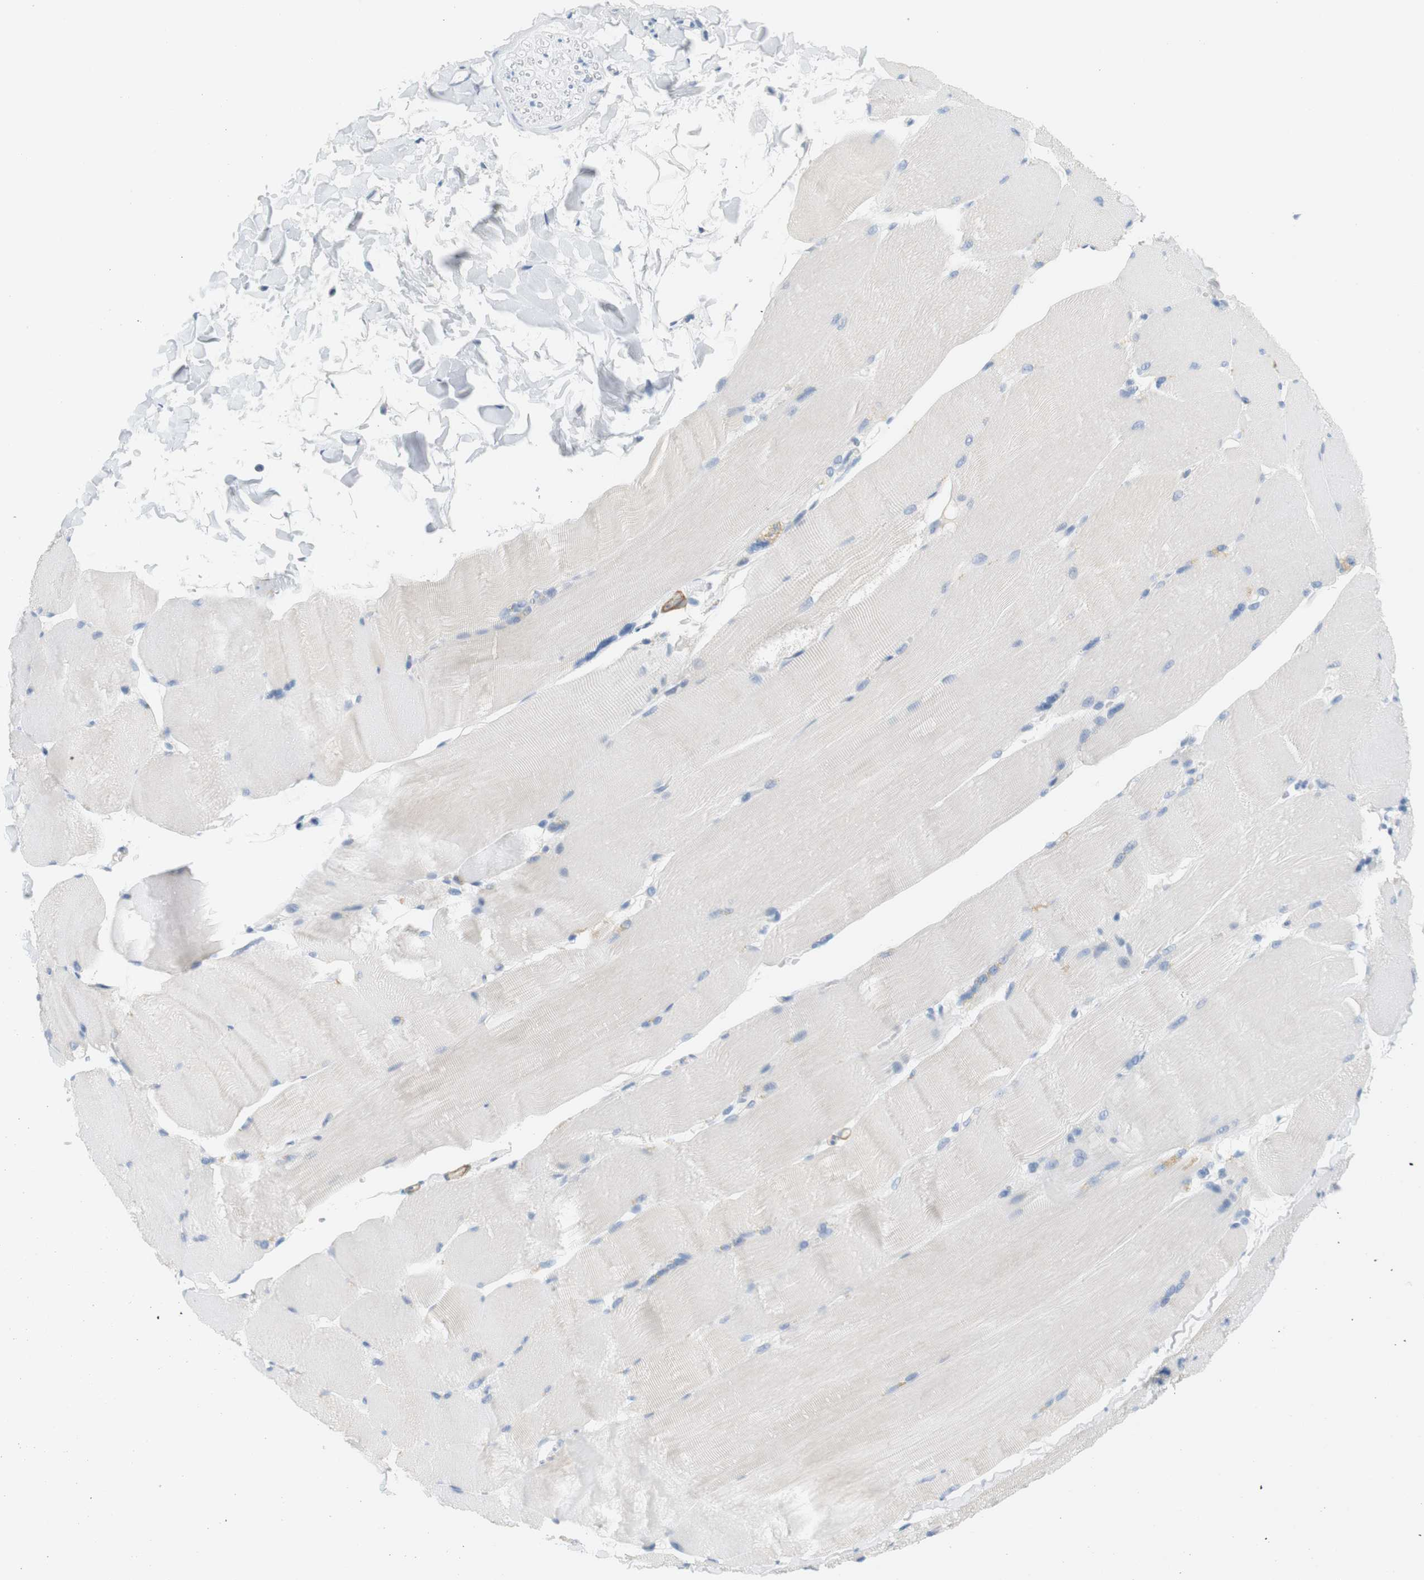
{"staining": {"intensity": "negative", "quantity": "none", "location": "none"}, "tissue": "skeletal muscle", "cell_type": "Myocytes", "image_type": "normal", "snomed": [{"axis": "morphology", "description": "Normal tissue, NOS"}, {"axis": "topography", "description": "Skin"}, {"axis": "topography", "description": "Skeletal muscle"}], "caption": "Image shows no protein expression in myocytes of benign skeletal muscle.", "gene": "HRH2", "patient": {"sex": "male", "age": 83}}